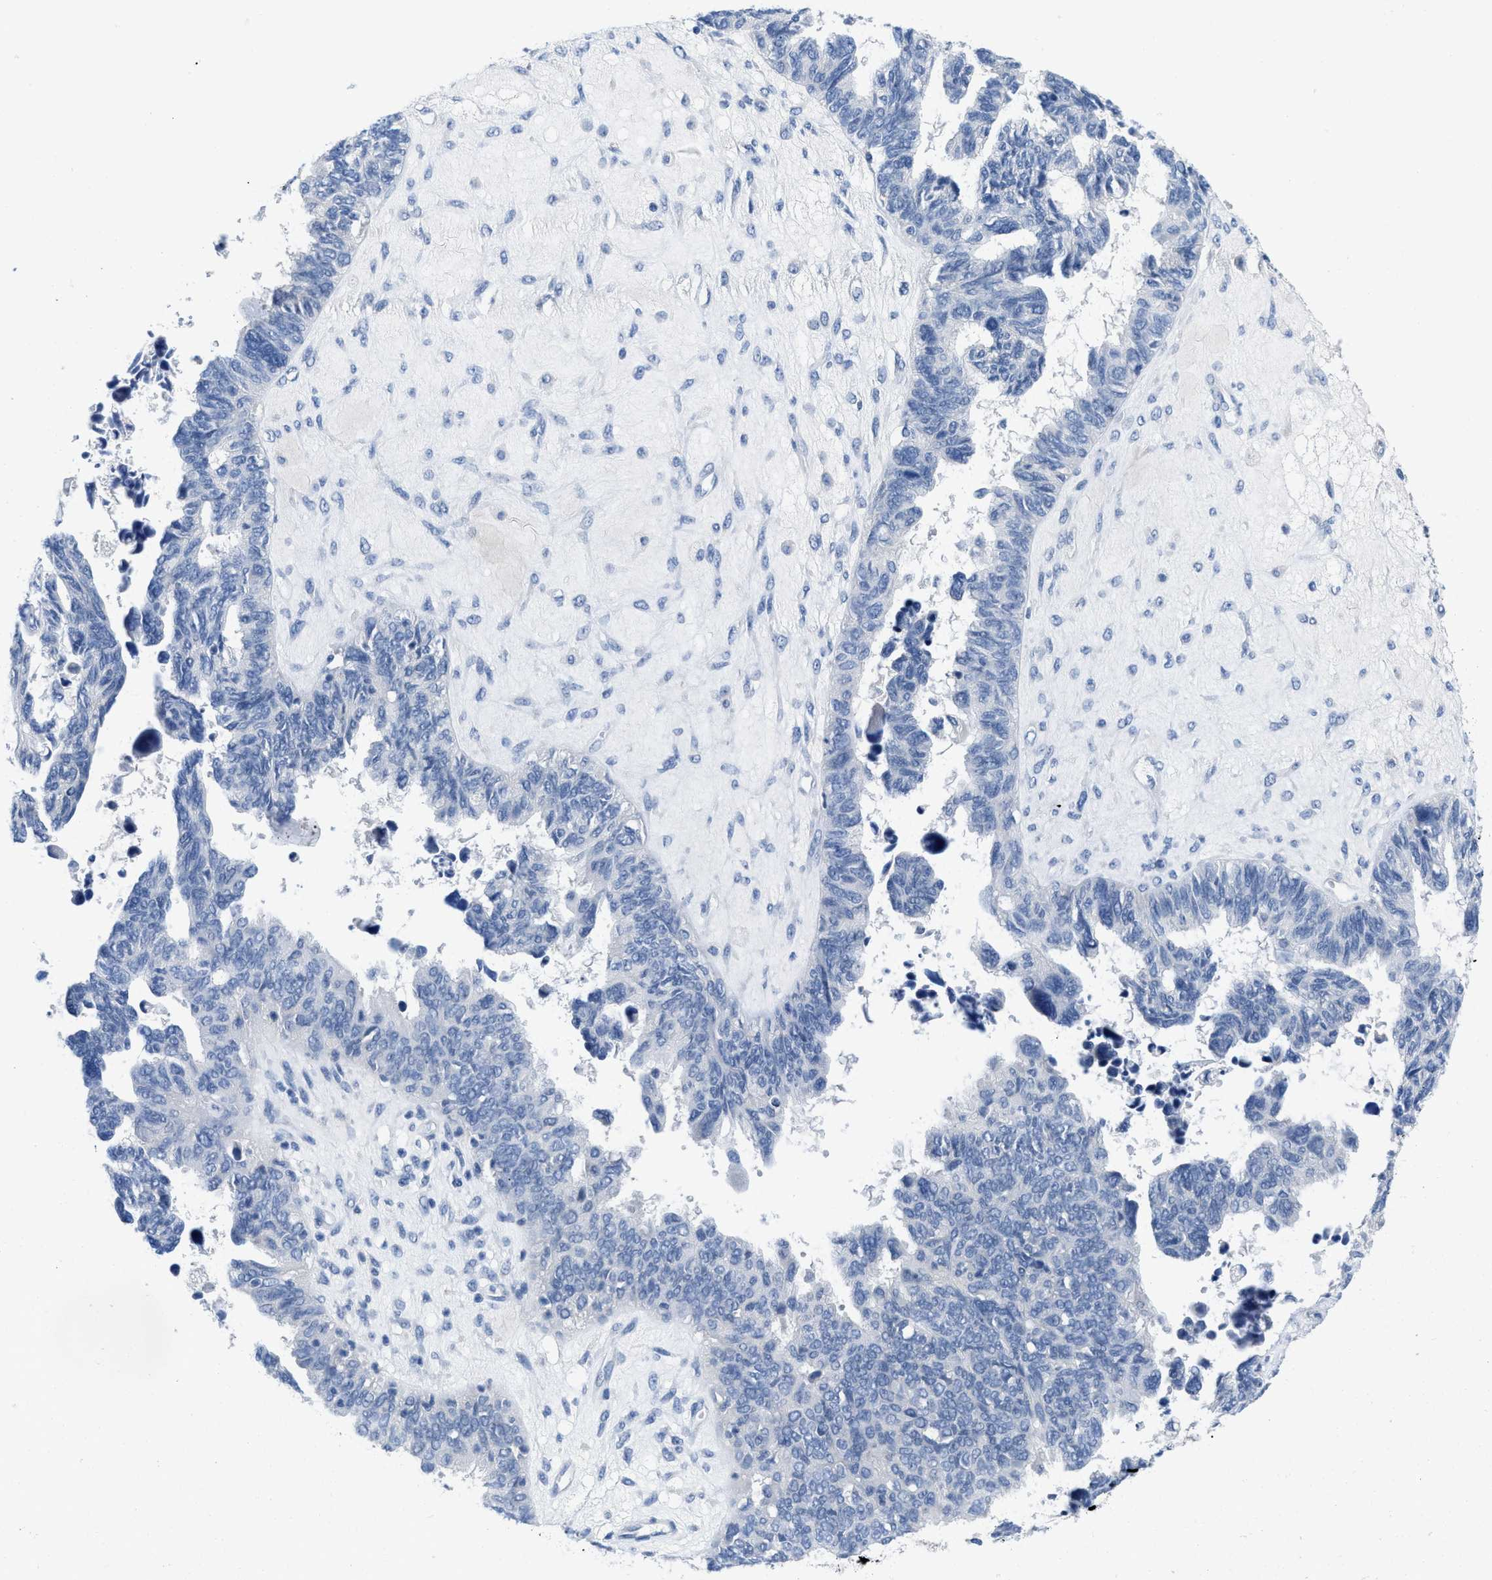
{"staining": {"intensity": "negative", "quantity": "none", "location": "none"}, "tissue": "ovarian cancer", "cell_type": "Tumor cells", "image_type": "cancer", "snomed": [{"axis": "morphology", "description": "Cystadenocarcinoma, serous, NOS"}, {"axis": "topography", "description": "Ovary"}], "caption": "The photomicrograph demonstrates no staining of tumor cells in ovarian cancer (serous cystadenocarcinoma).", "gene": "PYY", "patient": {"sex": "female", "age": 79}}